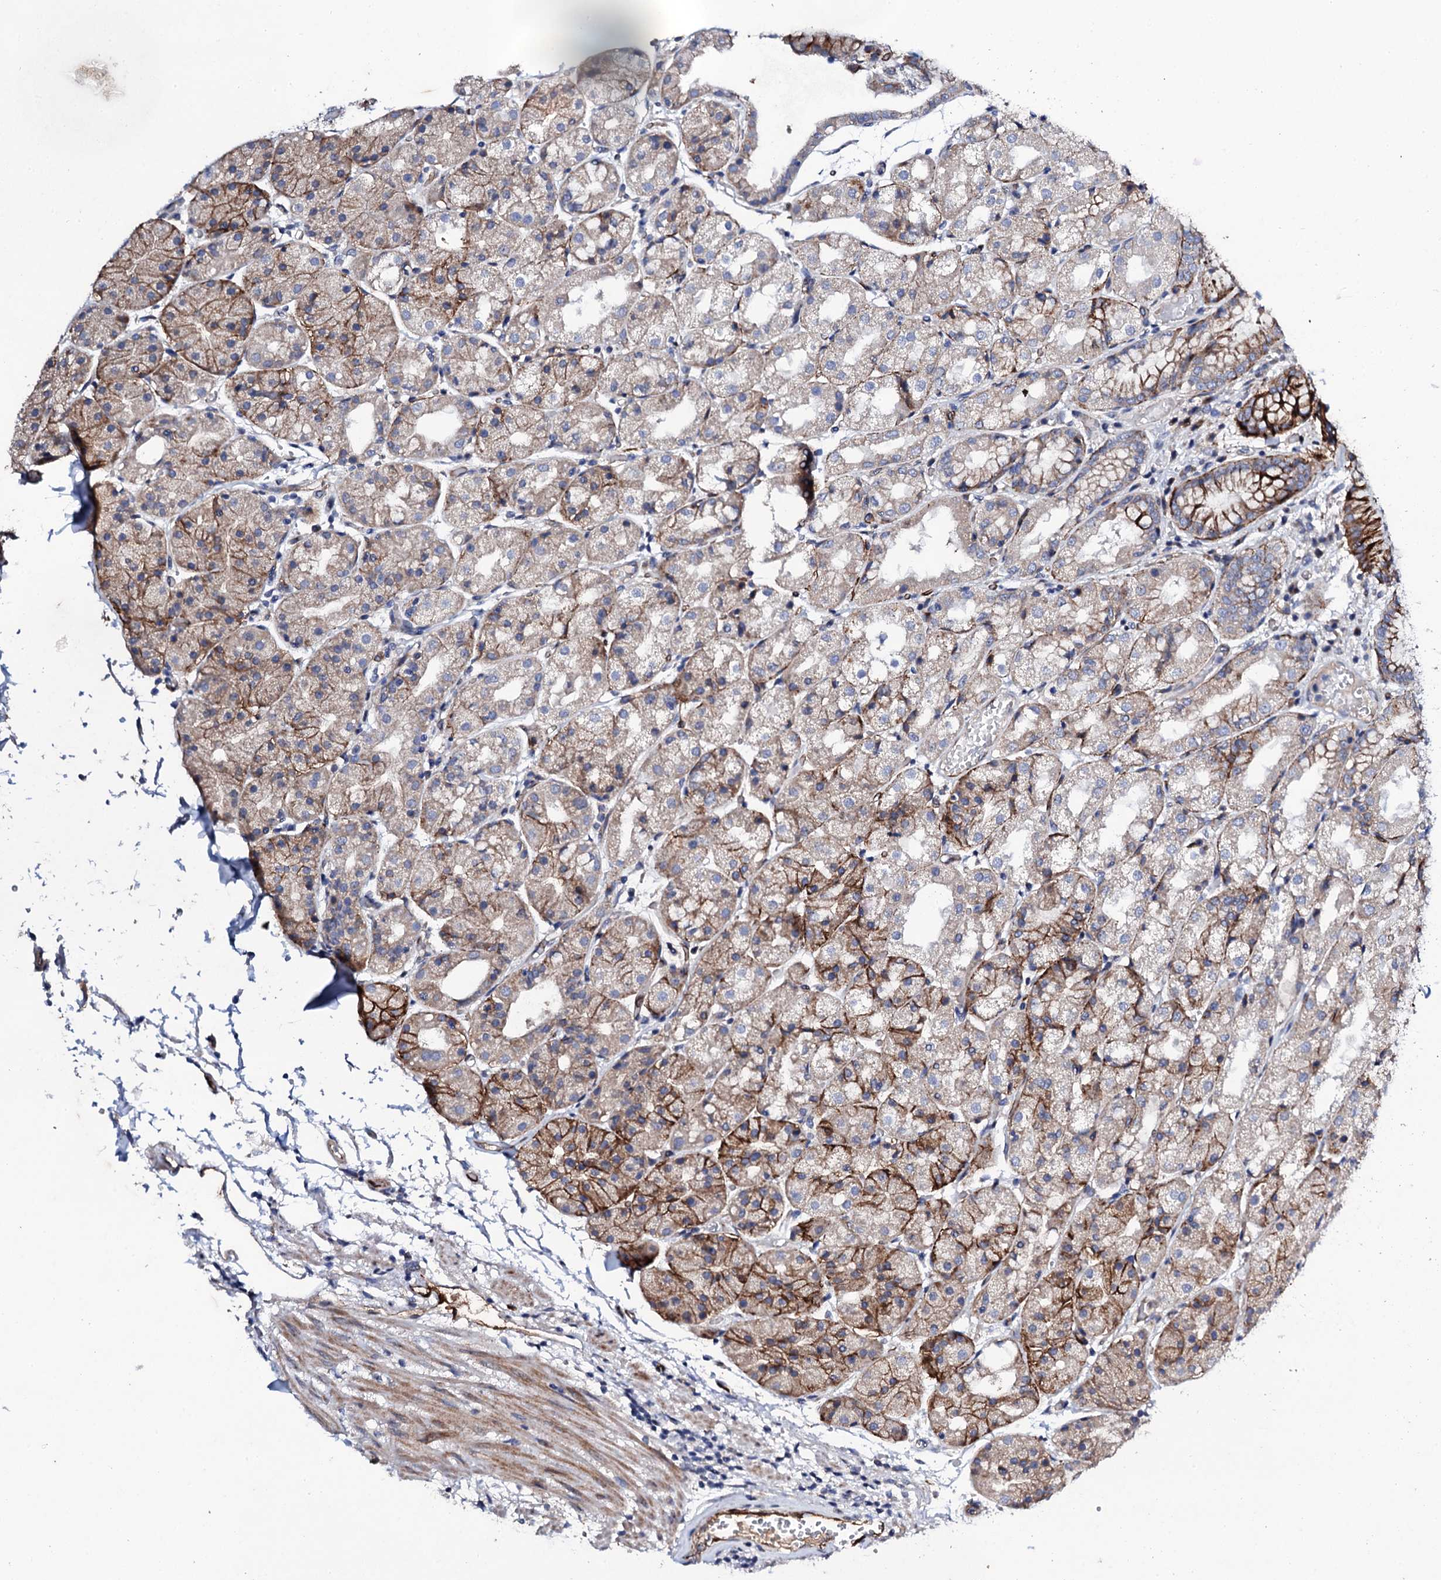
{"staining": {"intensity": "strong", "quantity": "25%-75%", "location": "cytoplasmic/membranous"}, "tissue": "stomach", "cell_type": "Glandular cells", "image_type": "normal", "snomed": [{"axis": "morphology", "description": "Normal tissue, NOS"}, {"axis": "topography", "description": "Stomach, upper"}], "caption": "Immunohistochemical staining of normal stomach shows 25%-75% levels of strong cytoplasmic/membranous protein expression in approximately 25%-75% of glandular cells.", "gene": "DBX1", "patient": {"sex": "male", "age": 72}}